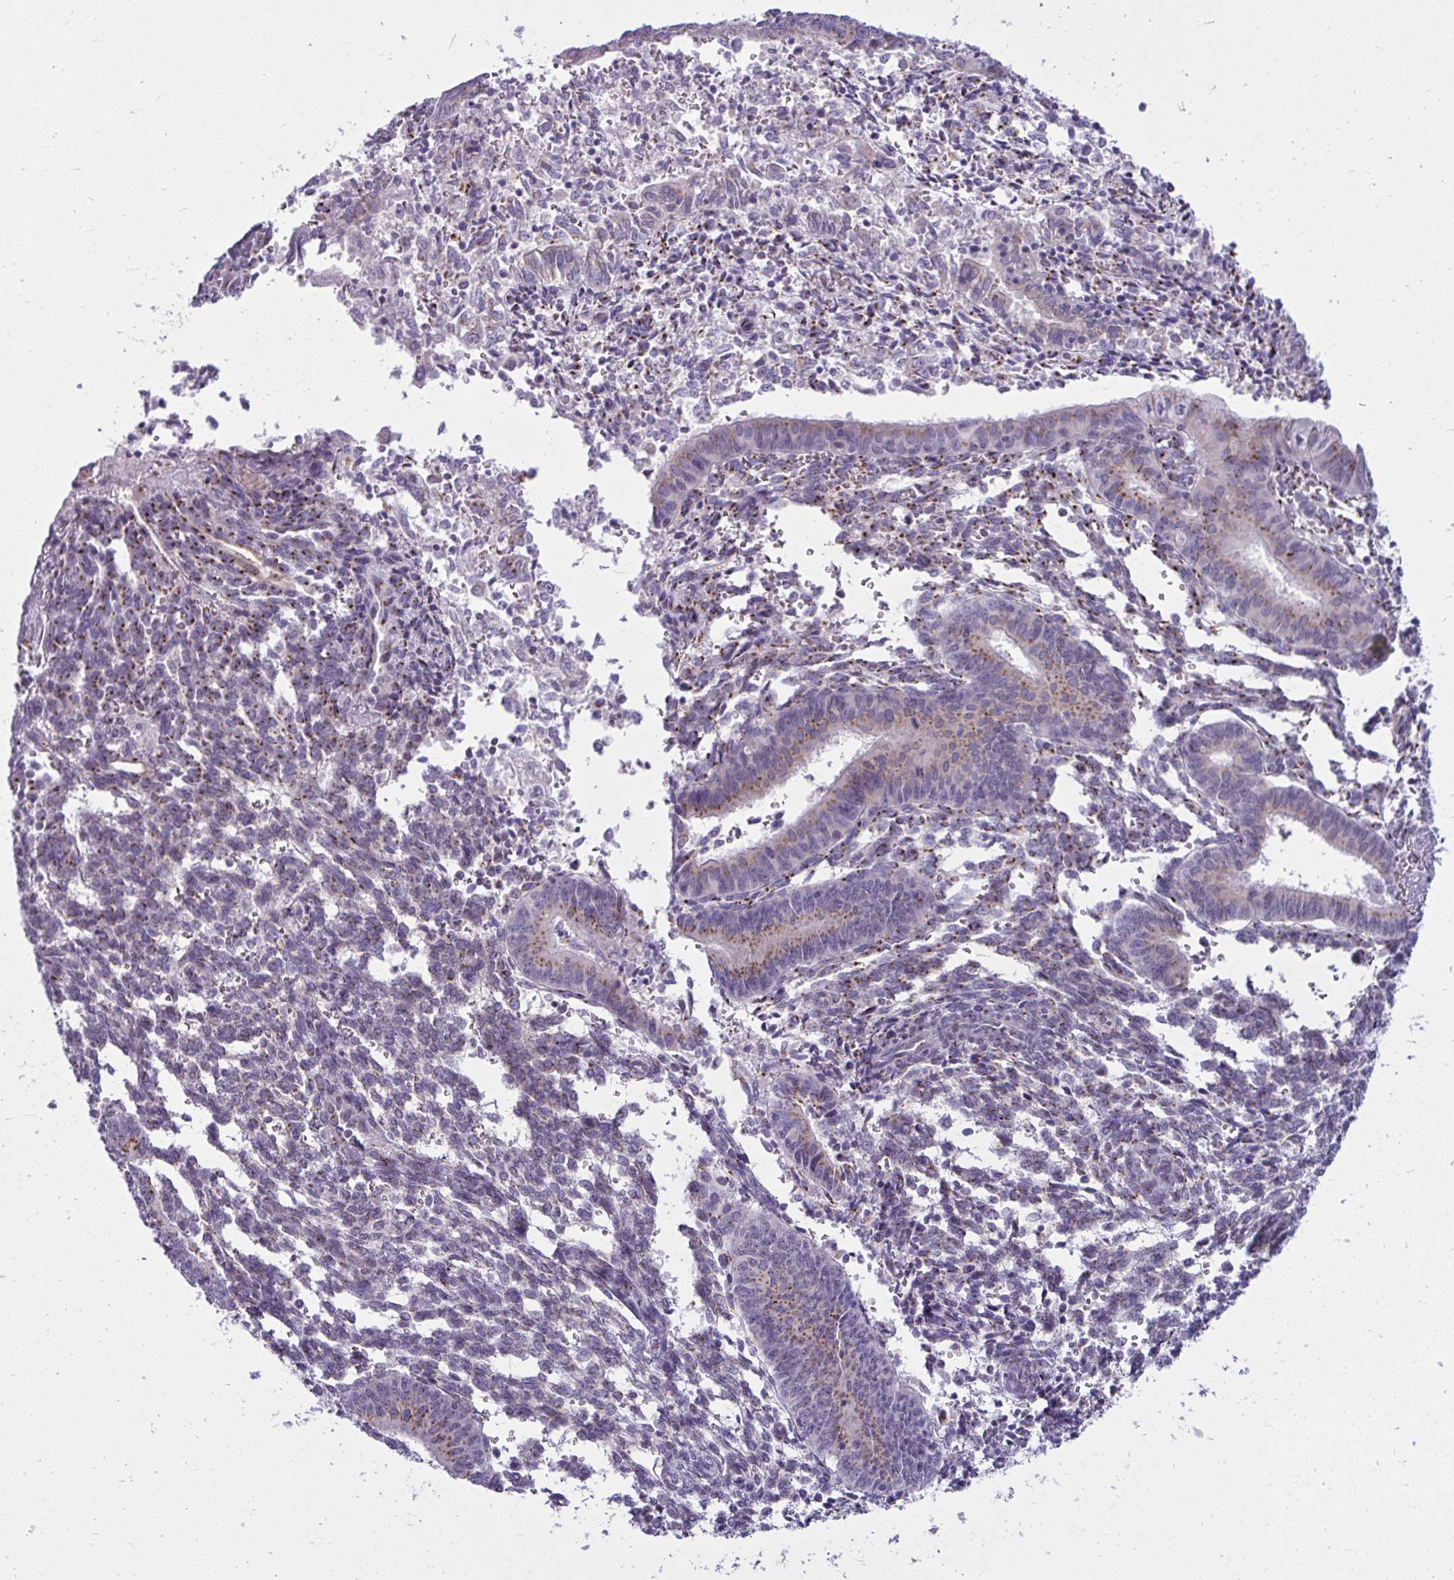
{"staining": {"intensity": "weak", "quantity": ">75%", "location": "cytoplasmic/membranous"}, "tissue": "endometrial cancer", "cell_type": "Tumor cells", "image_type": "cancer", "snomed": [{"axis": "morphology", "description": "Adenocarcinoma, NOS"}, {"axis": "topography", "description": "Endometrium"}], "caption": "A high-resolution photomicrograph shows immunohistochemistry staining of endometrial cancer, which demonstrates weak cytoplasmic/membranous staining in approximately >75% of tumor cells. The staining is performed using DAB brown chromogen to label protein expression. The nuclei are counter-stained blue using hematoxylin.", "gene": "DTX4", "patient": {"sex": "female", "age": 50}}